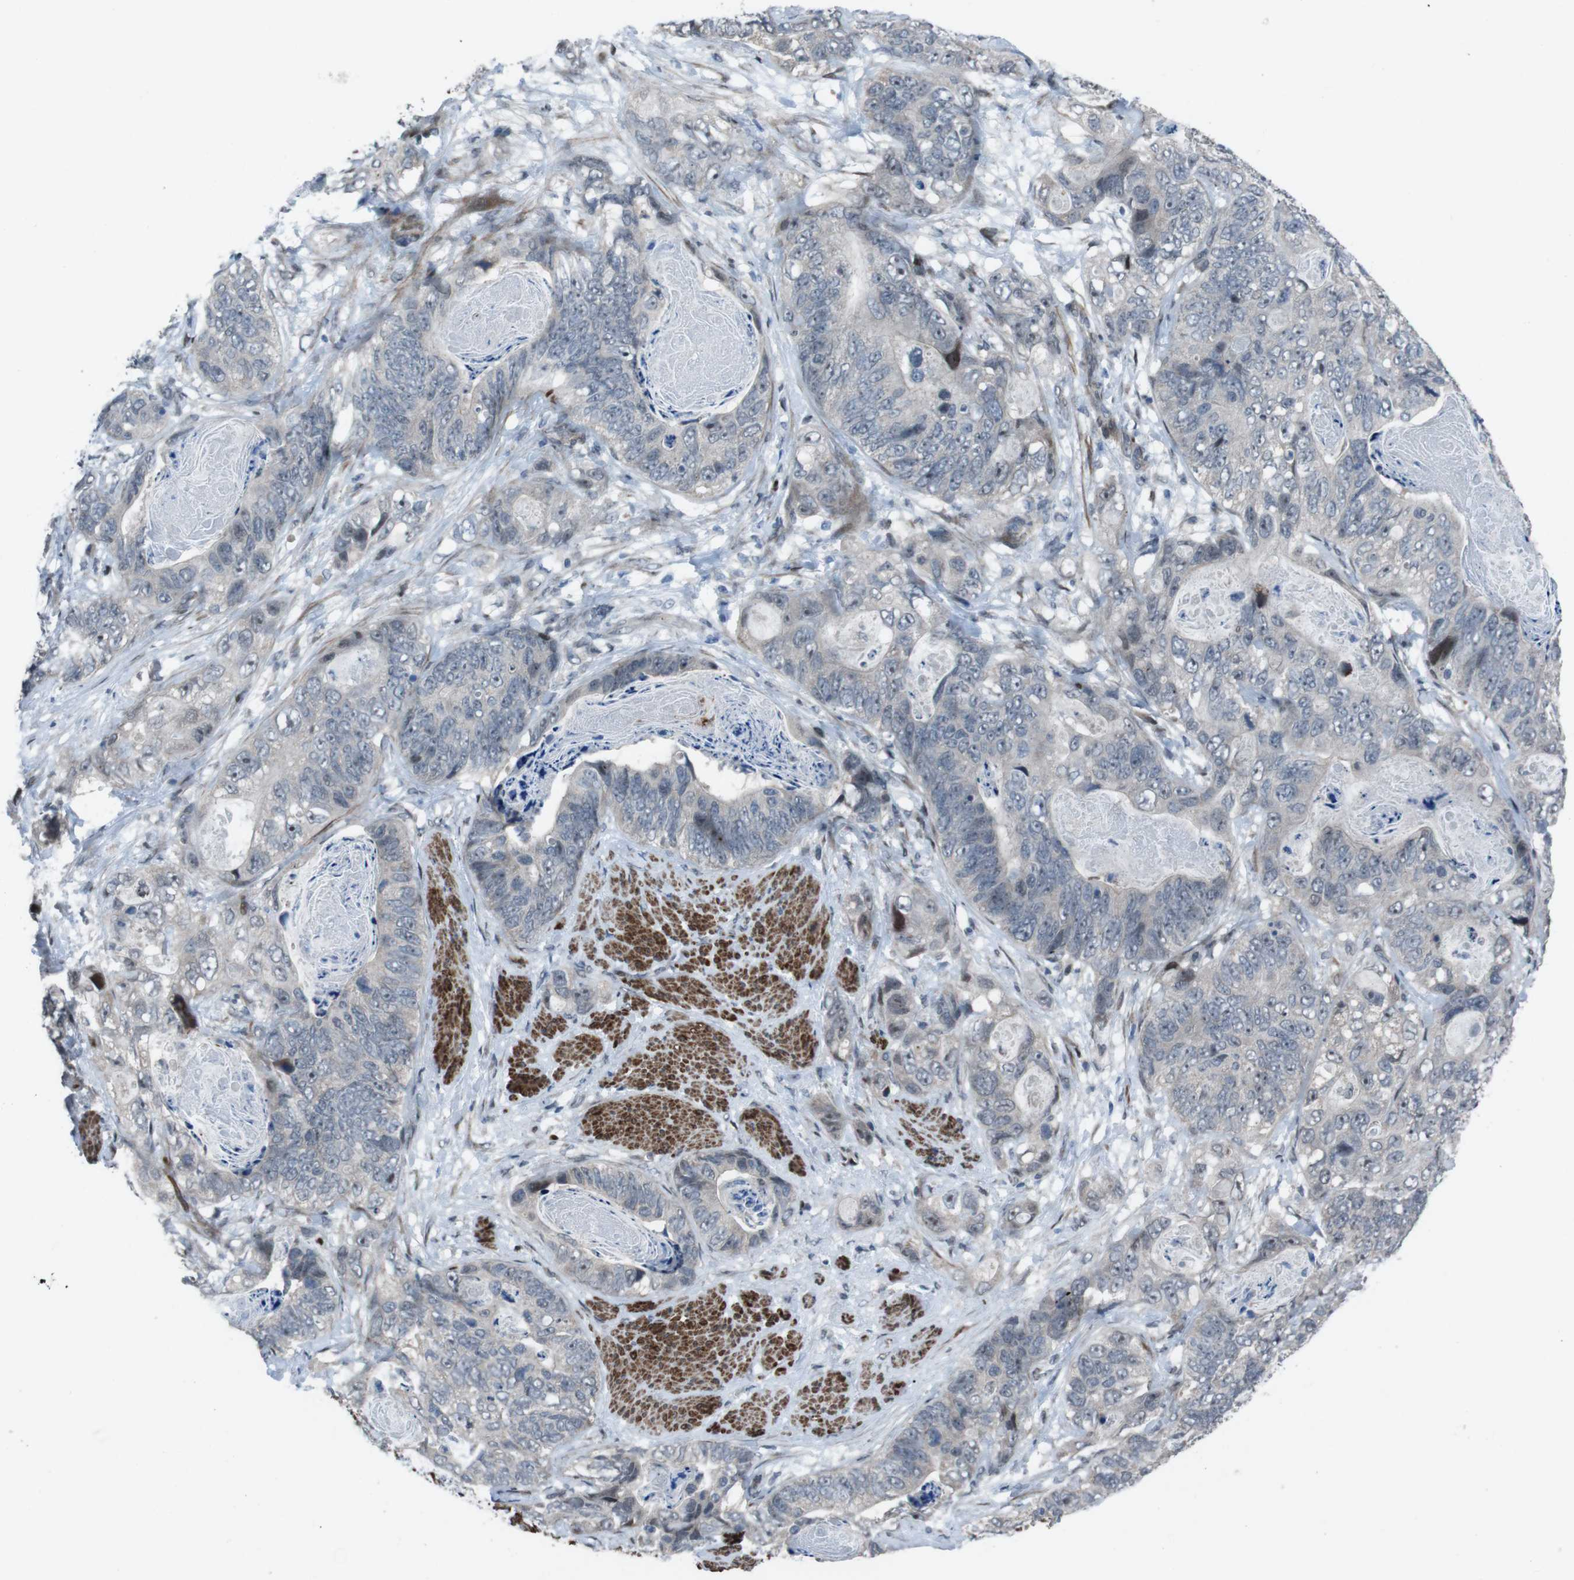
{"staining": {"intensity": "moderate", "quantity": "<25%", "location": "nuclear"}, "tissue": "stomach cancer", "cell_type": "Tumor cells", "image_type": "cancer", "snomed": [{"axis": "morphology", "description": "Adenocarcinoma, NOS"}, {"axis": "topography", "description": "Stomach"}], "caption": "Tumor cells exhibit moderate nuclear positivity in about <25% of cells in stomach adenocarcinoma. (DAB = brown stain, brightfield microscopy at high magnification).", "gene": "PBRM1", "patient": {"sex": "female", "age": 89}}